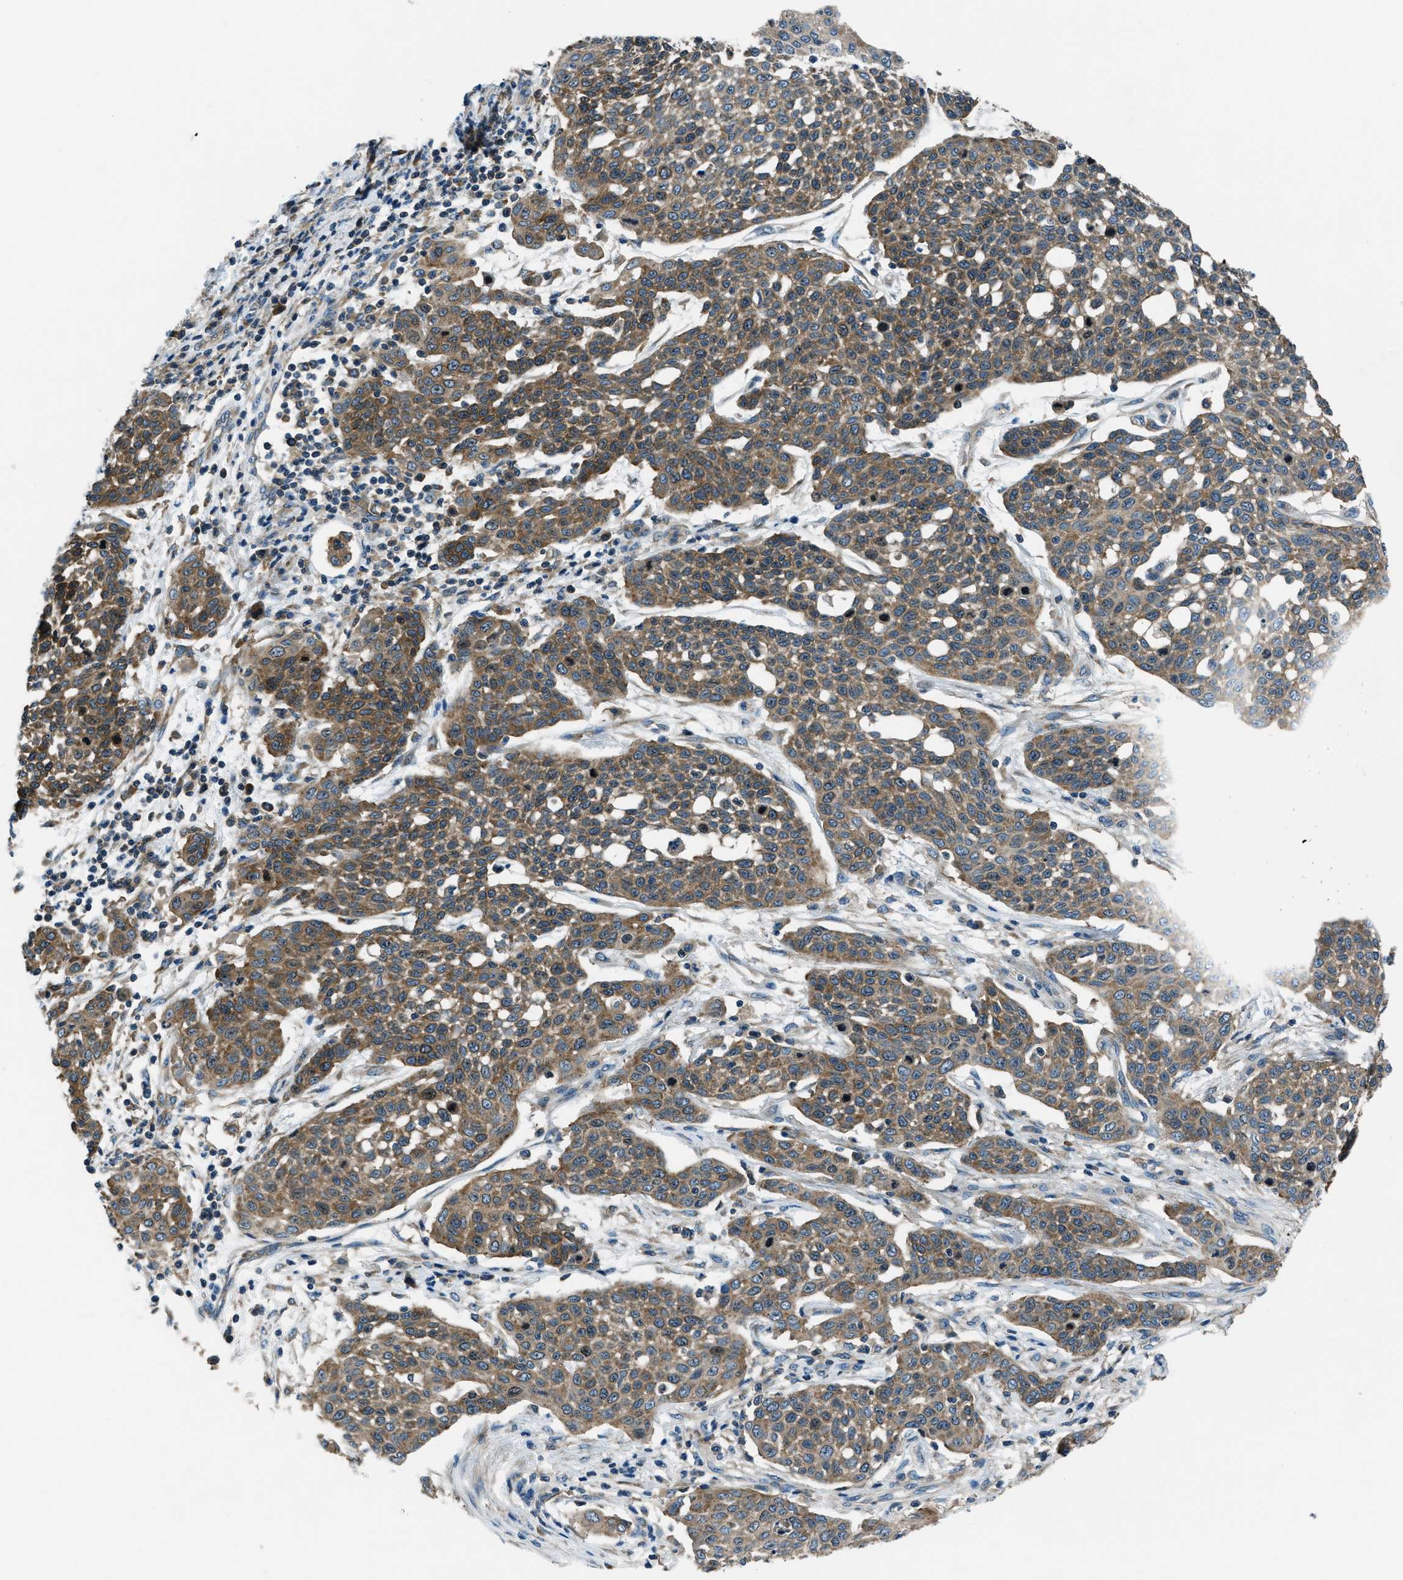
{"staining": {"intensity": "moderate", "quantity": ">75%", "location": "cytoplasmic/membranous"}, "tissue": "cervical cancer", "cell_type": "Tumor cells", "image_type": "cancer", "snomed": [{"axis": "morphology", "description": "Squamous cell carcinoma, NOS"}, {"axis": "topography", "description": "Cervix"}], "caption": "Tumor cells show medium levels of moderate cytoplasmic/membranous positivity in about >75% of cells in cervical cancer (squamous cell carcinoma).", "gene": "ARFGAP2", "patient": {"sex": "female", "age": 34}}